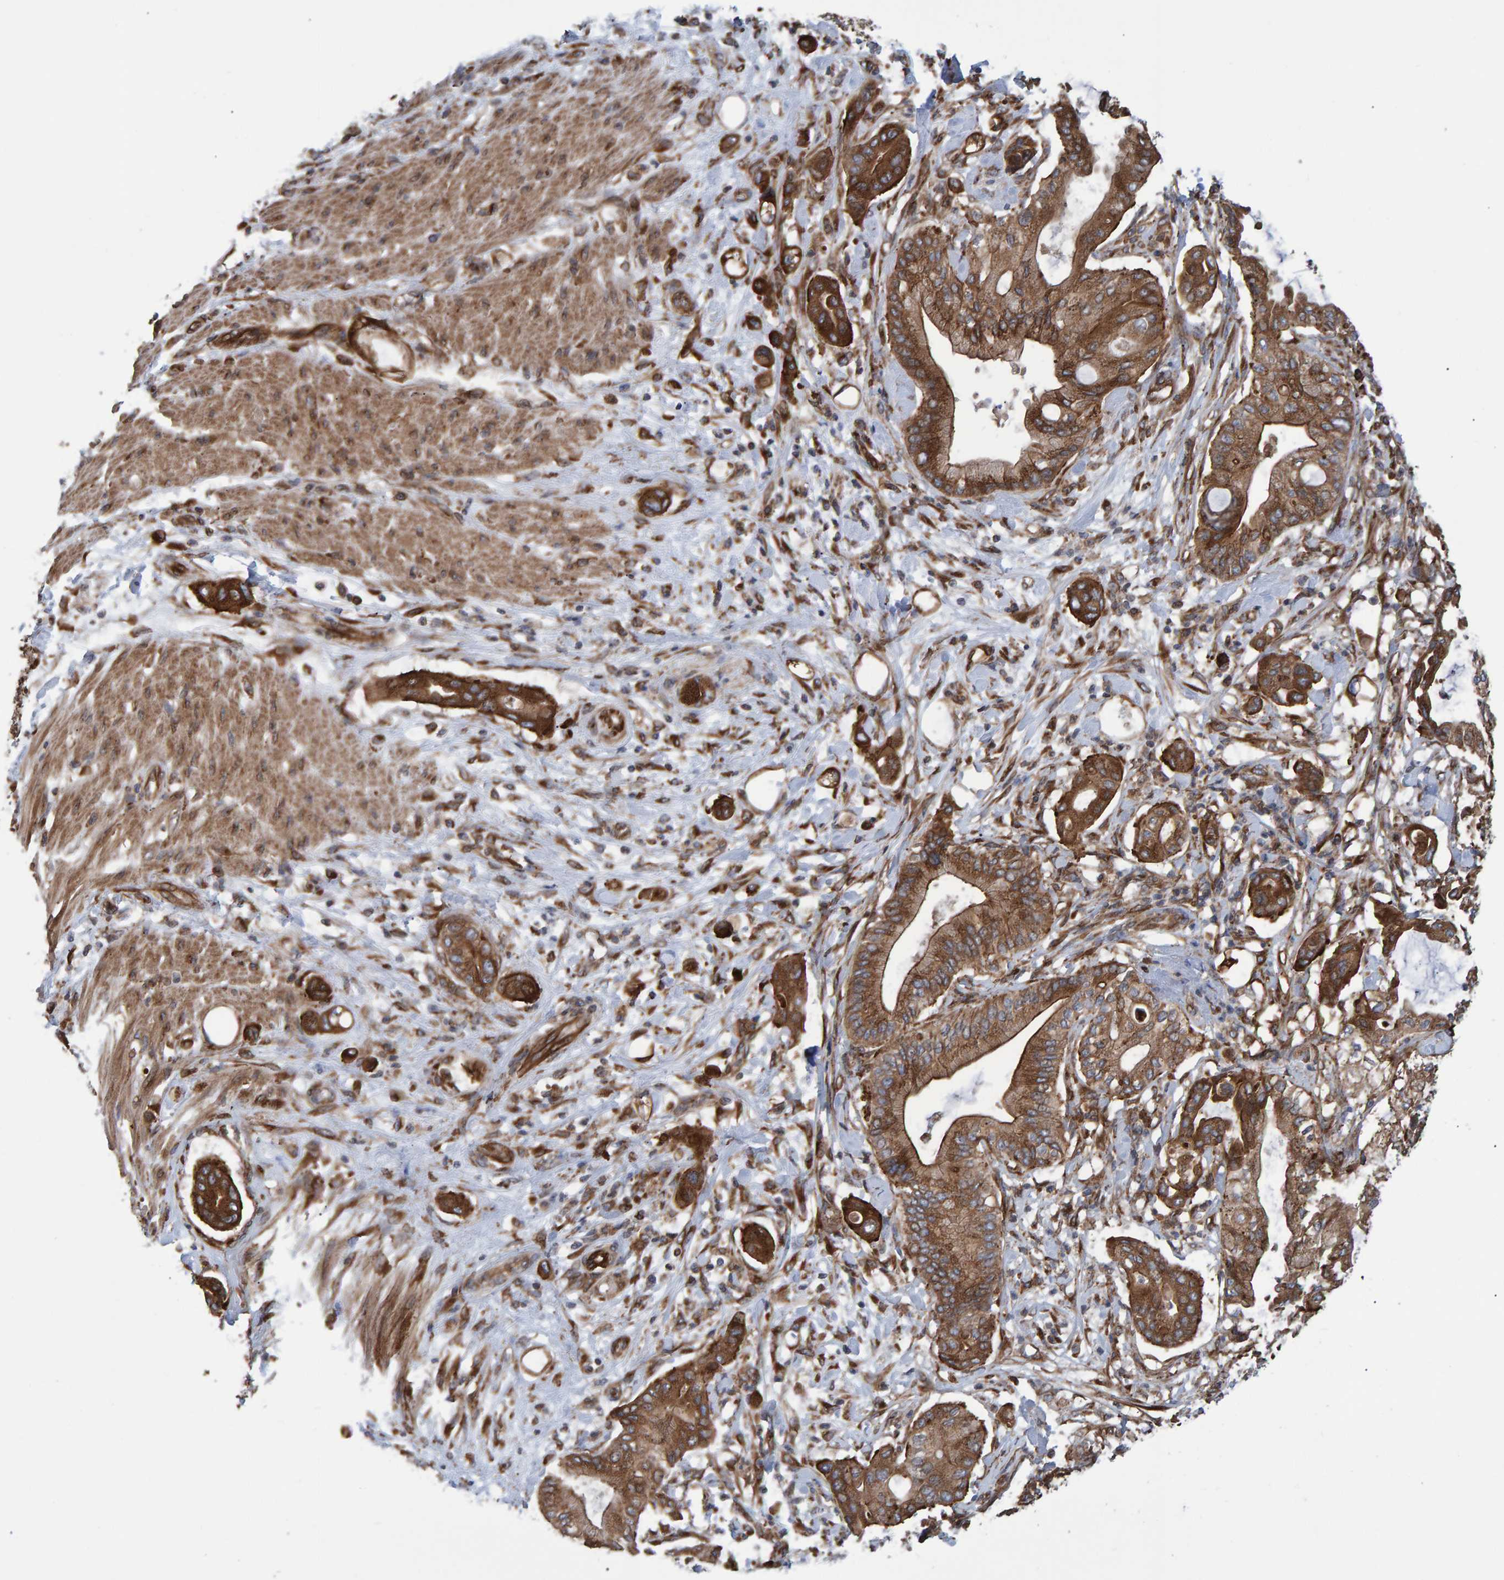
{"staining": {"intensity": "moderate", "quantity": ">75%", "location": "cytoplasmic/membranous"}, "tissue": "pancreatic cancer", "cell_type": "Tumor cells", "image_type": "cancer", "snomed": [{"axis": "morphology", "description": "Adenocarcinoma, NOS"}, {"axis": "morphology", "description": "Adenocarcinoma, metastatic, NOS"}, {"axis": "topography", "description": "Lymph node"}, {"axis": "topography", "description": "Pancreas"}, {"axis": "topography", "description": "Duodenum"}], "caption": "The immunohistochemical stain shows moderate cytoplasmic/membranous expression in tumor cells of adenocarcinoma (pancreatic) tissue.", "gene": "FAM117A", "patient": {"sex": "female", "age": 64}}